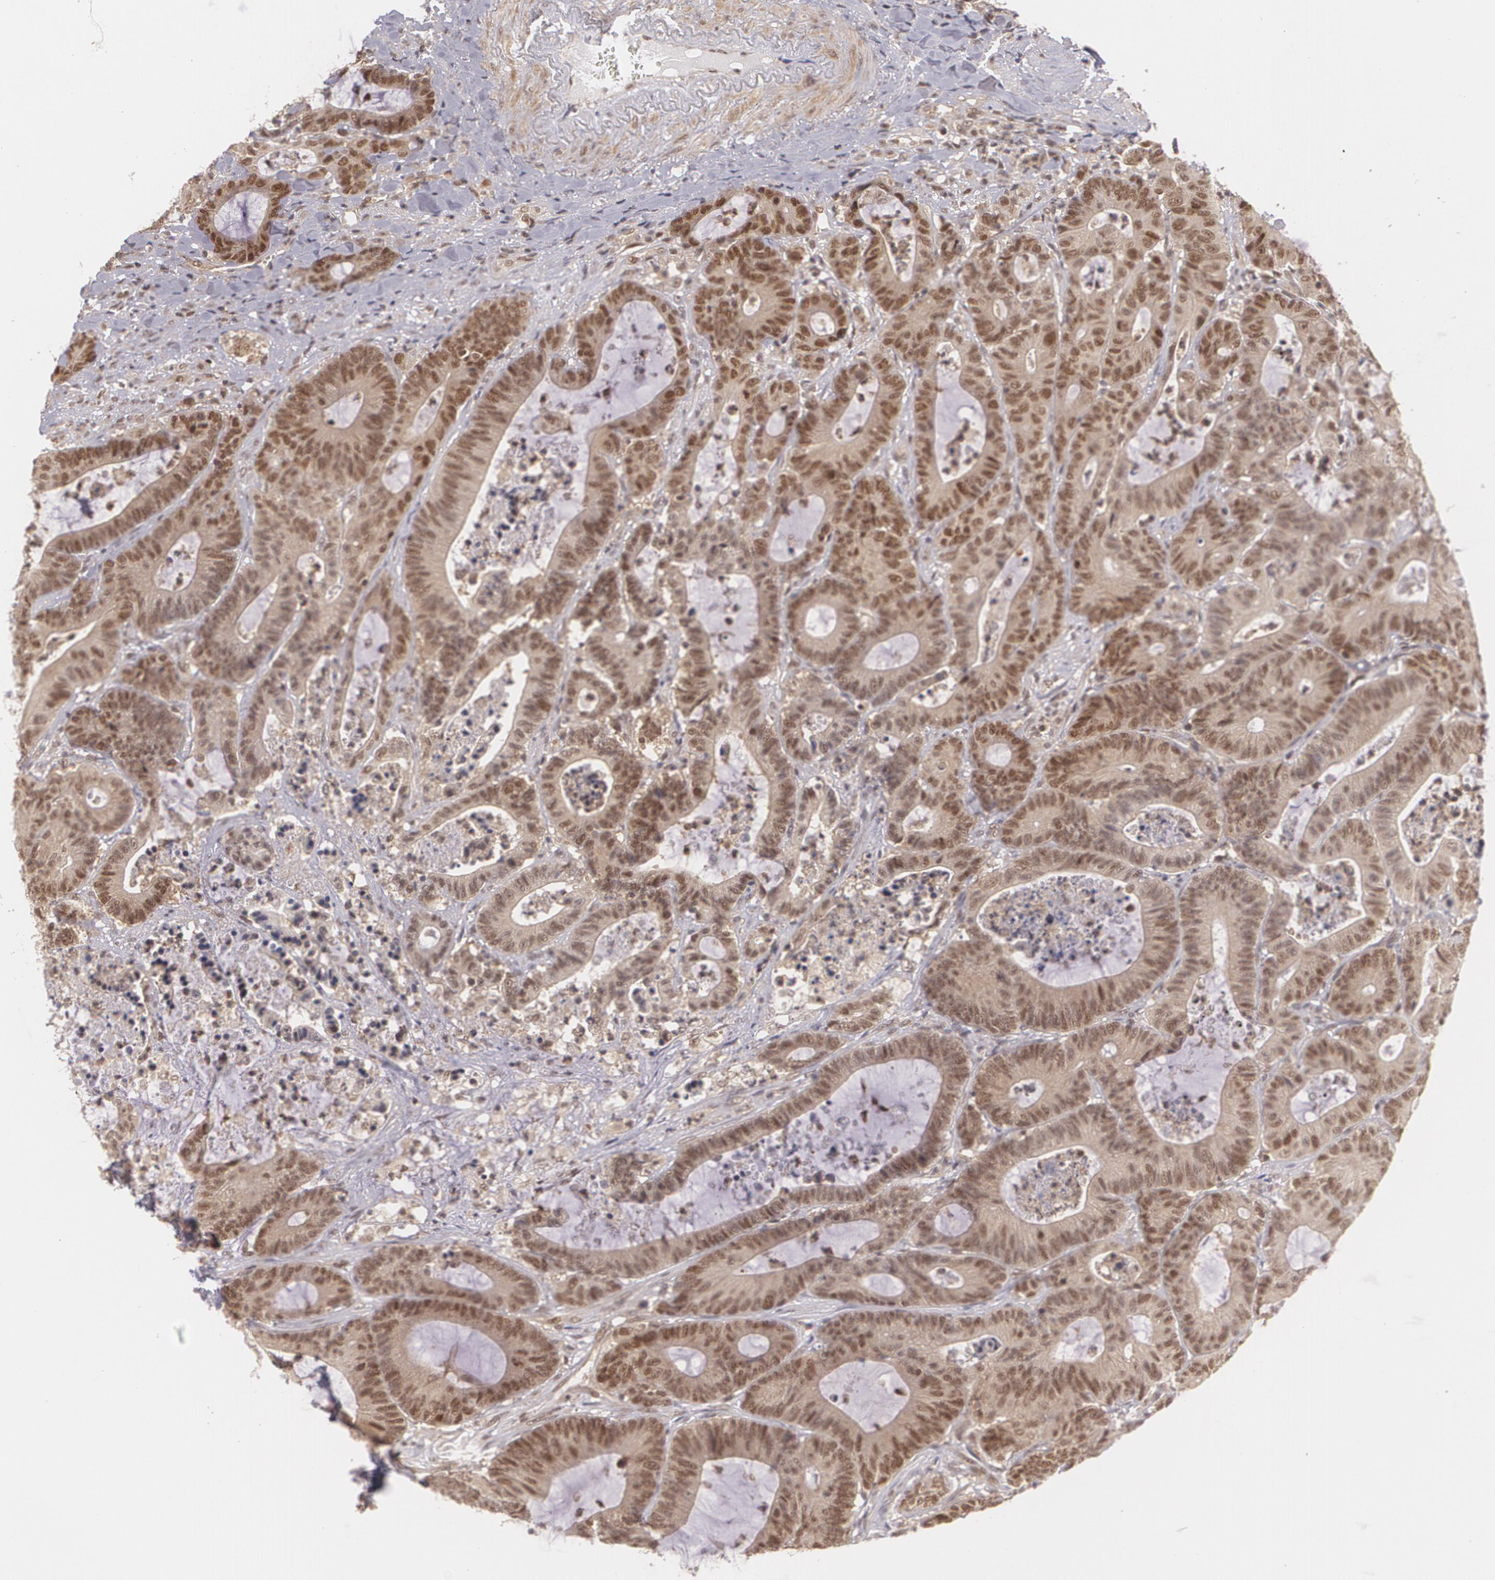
{"staining": {"intensity": "moderate", "quantity": ">75%", "location": "cytoplasmic/membranous,nuclear"}, "tissue": "colorectal cancer", "cell_type": "Tumor cells", "image_type": "cancer", "snomed": [{"axis": "morphology", "description": "Adenocarcinoma, NOS"}, {"axis": "topography", "description": "Colon"}], "caption": "A medium amount of moderate cytoplasmic/membranous and nuclear positivity is seen in approximately >75% of tumor cells in colorectal cancer tissue. The staining was performed using DAB to visualize the protein expression in brown, while the nuclei were stained in blue with hematoxylin (Magnification: 20x).", "gene": "CUL2", "patient": {"sex": "female", "age": 84}}